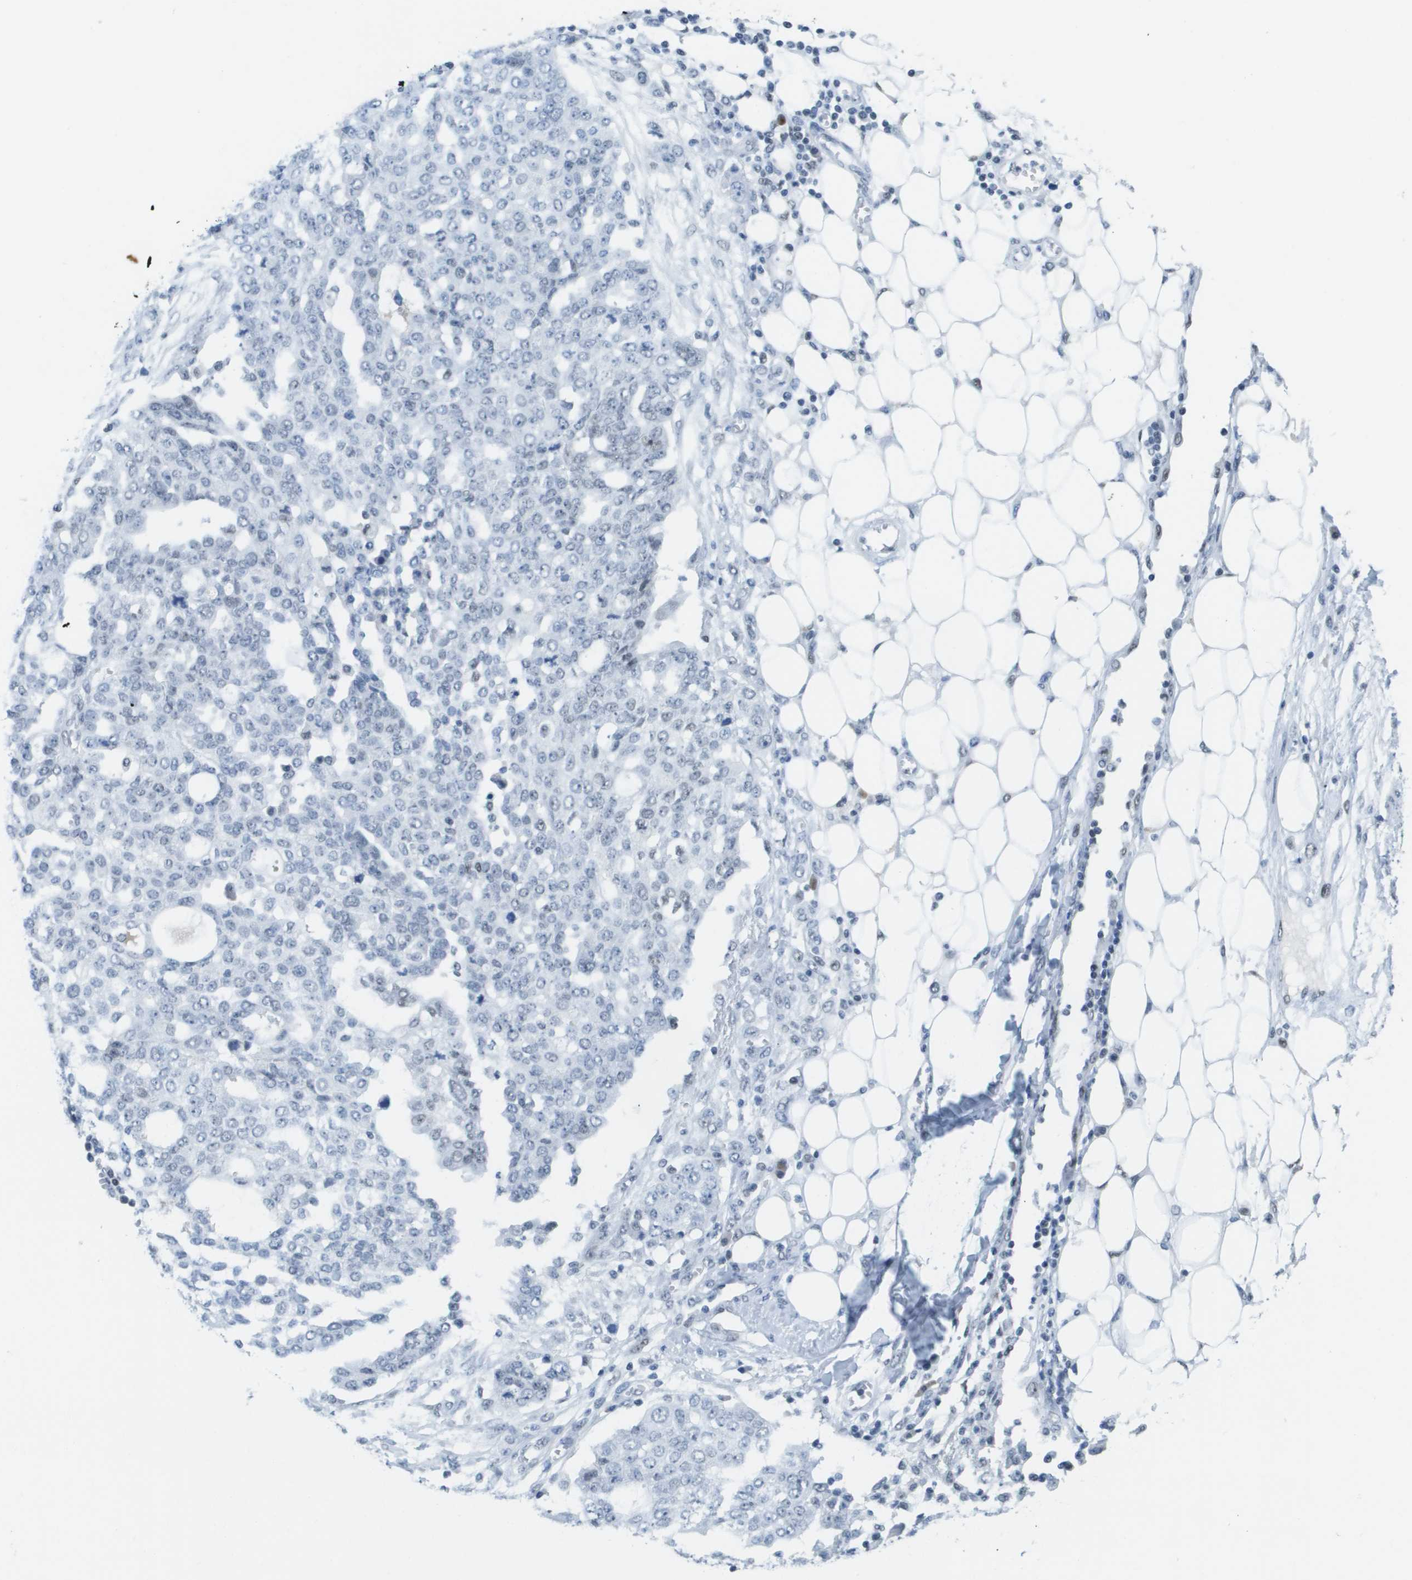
{"staining": {"intensity": "negative", "quantity": "none", "location": "none"}, "tissue": "ovarian cancer", "cell_type": "Tumor cells", "image_type": "cancer", "snomed": [{"axis": "morphology", "description": "Cystadenocarcinoma, serous, NOS"}, {"axis": "topography", "description": "Soft tissue"}, {"axis": "topography", "description": "Ovary"}], "caption": "Serous cystadenocarcinoma (ovarian) was stained to show a protein in brown. There is no significant positivity in tumor cells.", "gene": "TP53RK", "patient": {"sex": "female", "age": 57}}